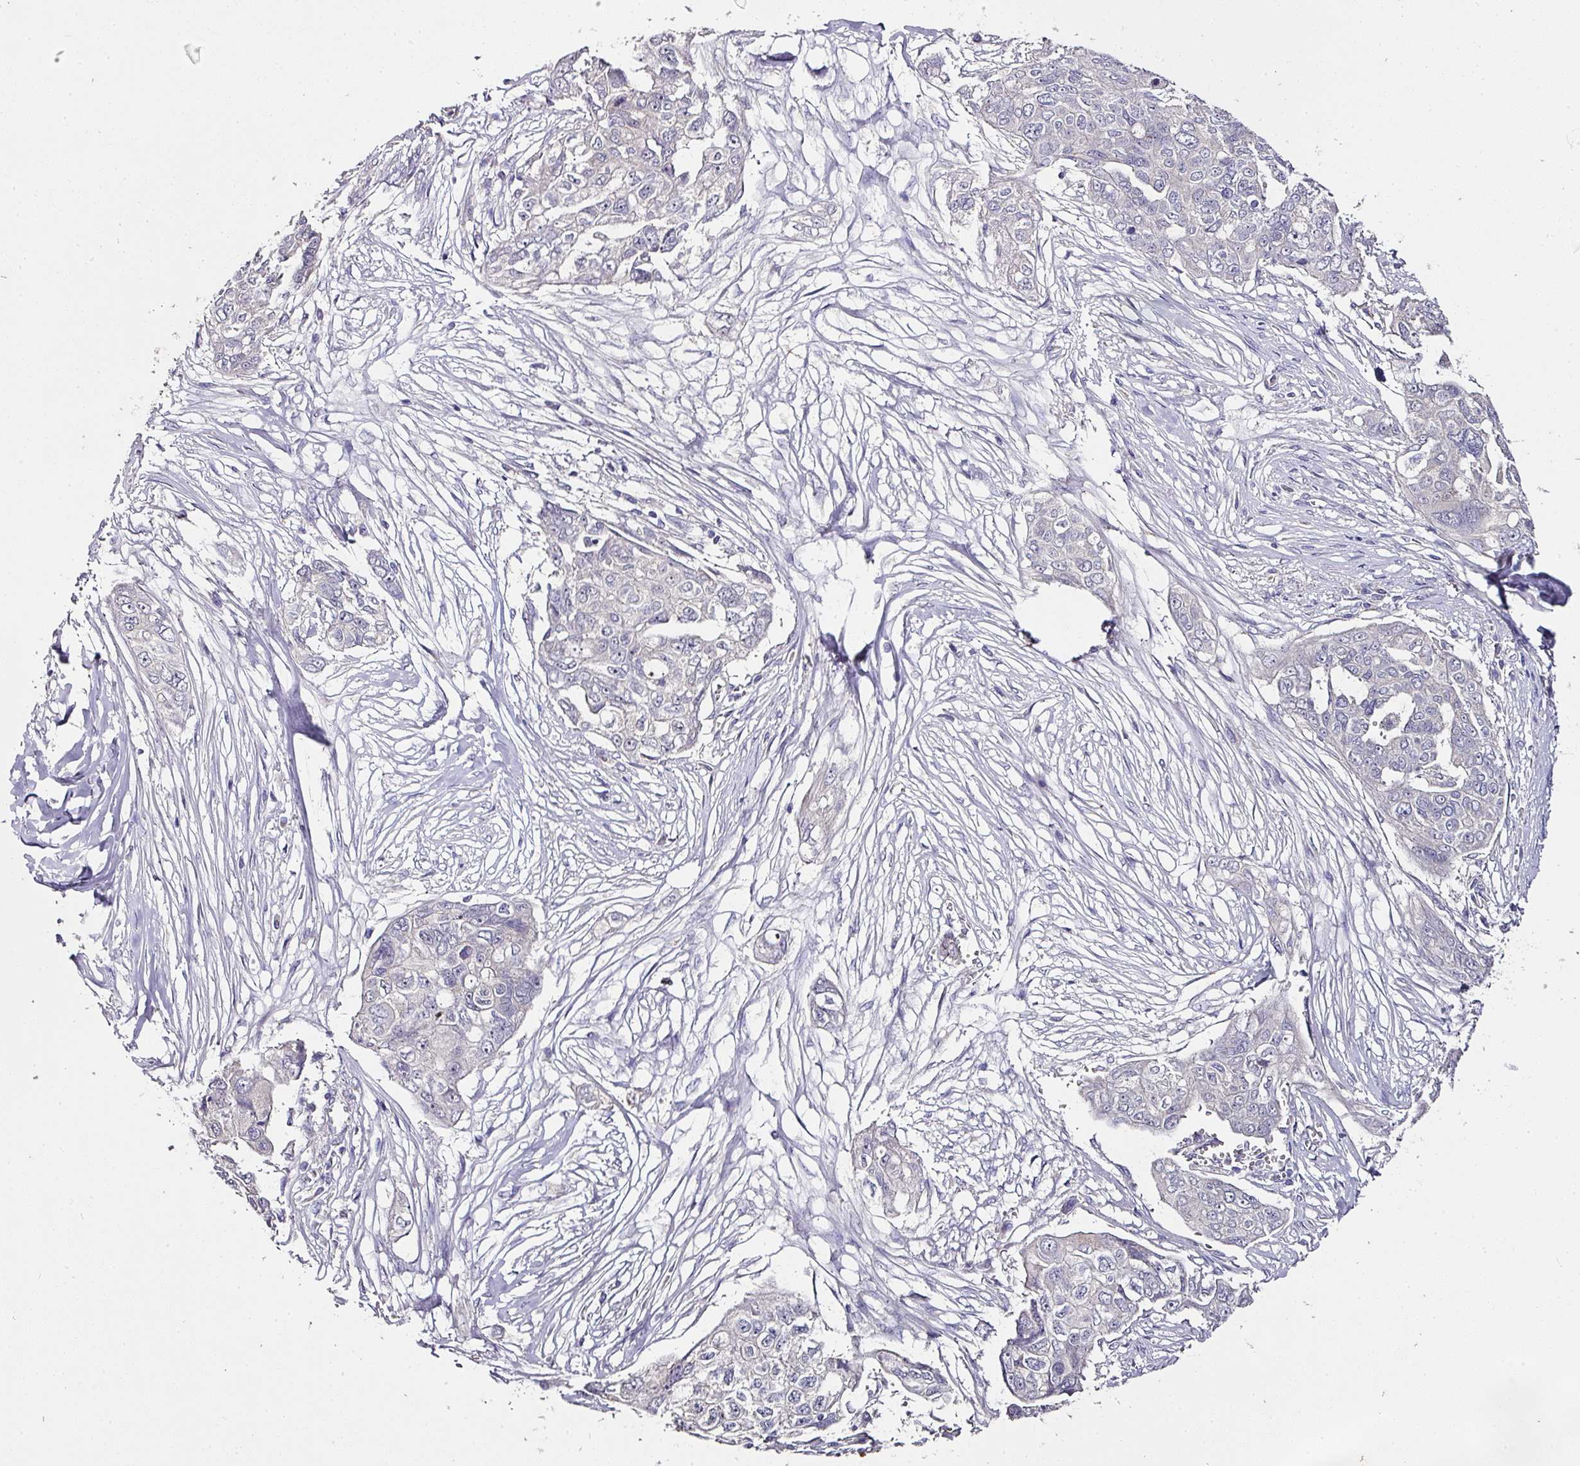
{"staining": {"intensity": "negative", "quantity": "none", "location": "none"}, "tissue": "ovarian cancer", "cell_type": "Tumor cells", "image_type": "cancer", "snomed": [{"axis": "morphology", "description": "Carcinoma, endometroid"}, {"axis": "topography", "description": "Ovary"}], "caption": "DAB (3,3'-diaminobenzidine) immunohistochemical staining of human ovarian endometroid carcinoma shows no significant staining in tumor cells. (DAB immunohistochemistry (IHC) visualized using brightfield microscopy, high magnification).", "gene": "SKIC2", "patient": {"sex": "female", "age": 70}}